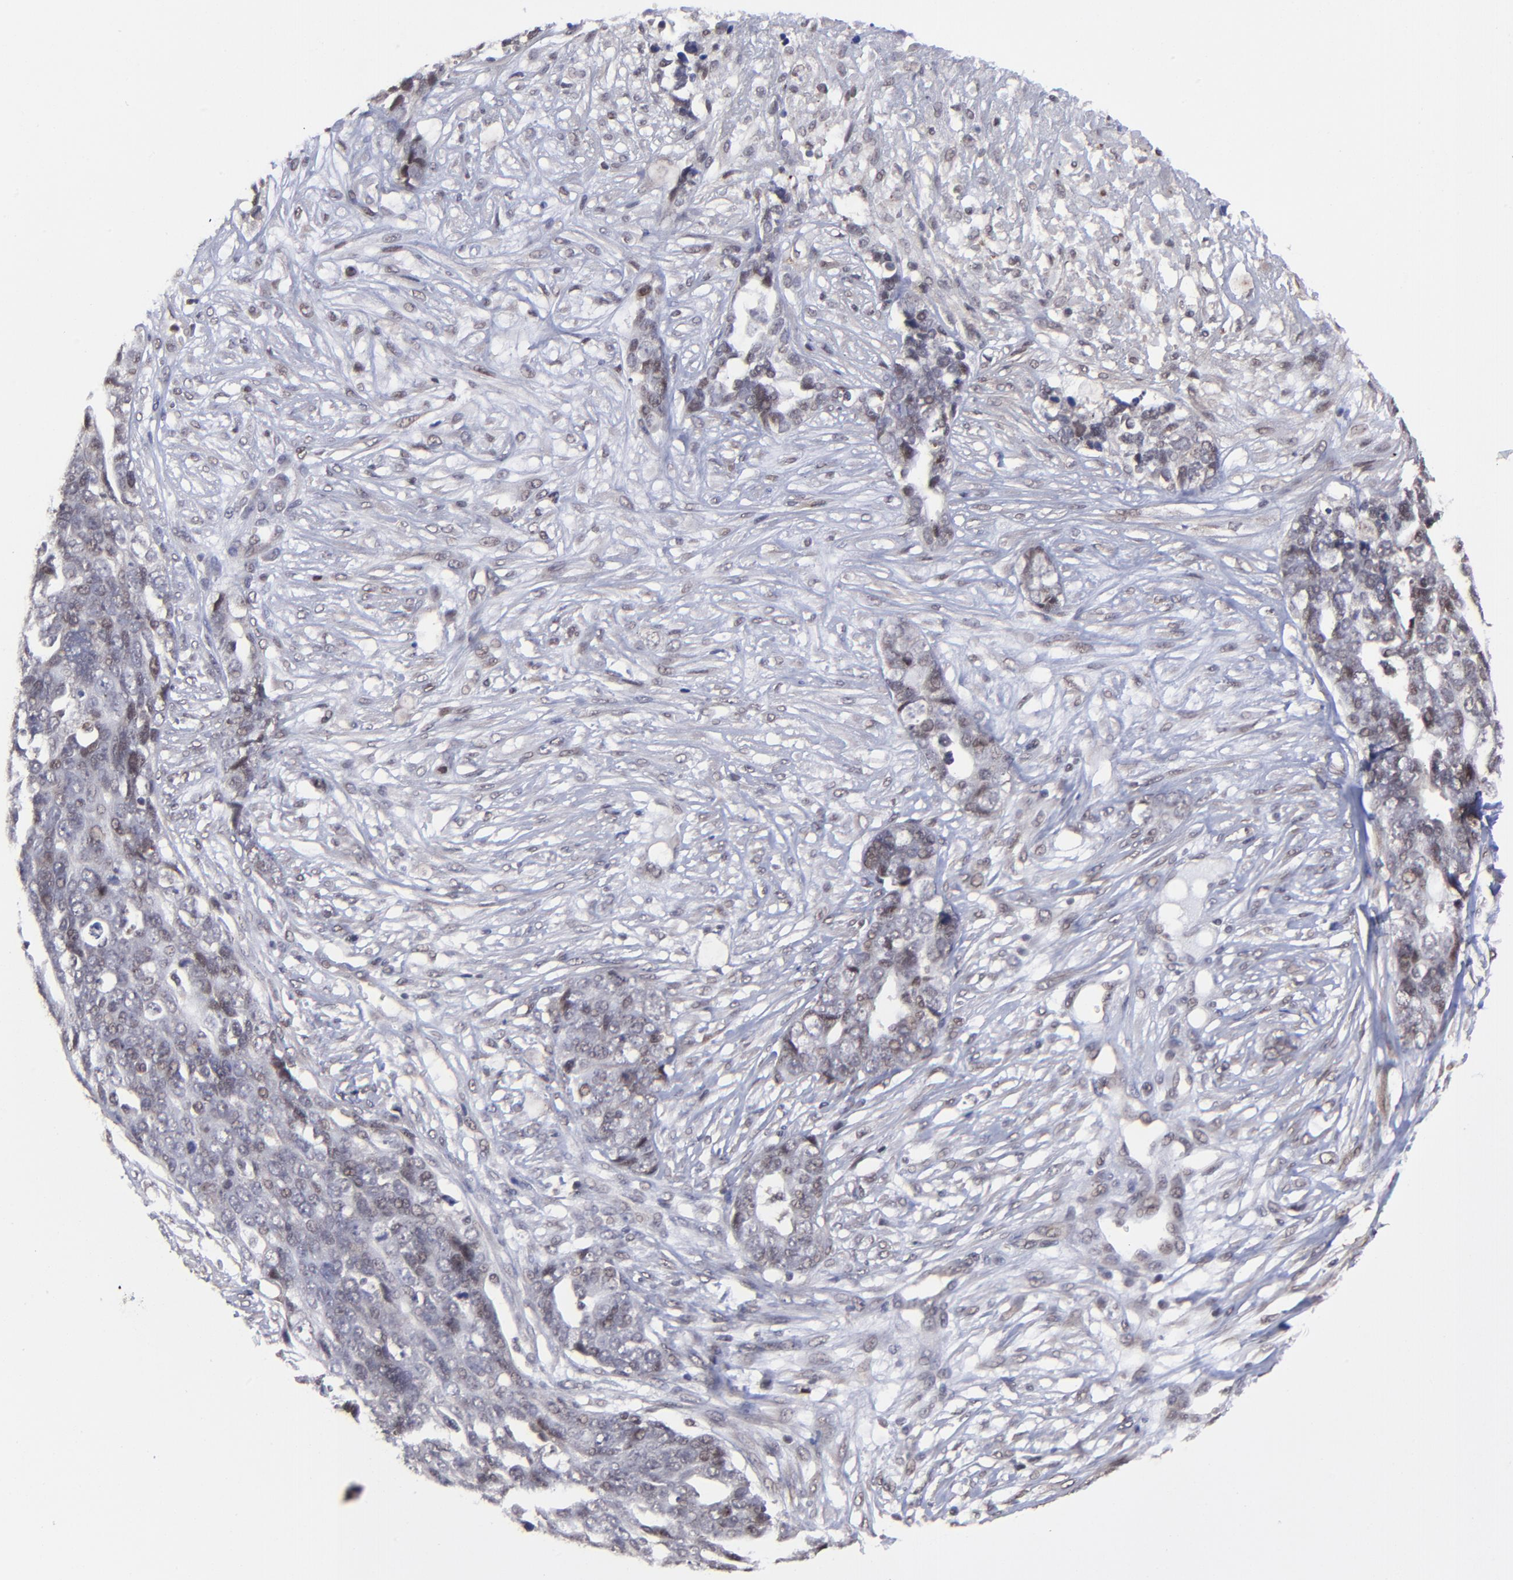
{"staining": {"intensity": "weak", "quantity": "25%-75%", "location": "cytoplasmic/membranous"}, "tissue": "ovarian cancer", "cell_type": "Tumor cells", "image_type": "cancer", "snomed": [{"axis": "morphology", "description": "Normal tissue, NOS"}, {"axis": "morphology", "description": "Cystadenocarcinoma, serous, NOS"}, {"axis": "topography", "description": "Fallopian tube"}, {"axis": "topography", "description": "Ovary"}], "caption": "Protein staining shows weak cytoplasmic/membranous staining in approximately 25%-75% of tumor cells in ovarian cancer (serous cystadenocarcinoma).", "gene": "ZNF419", "patient": {"sex": "female", "age": 56}}